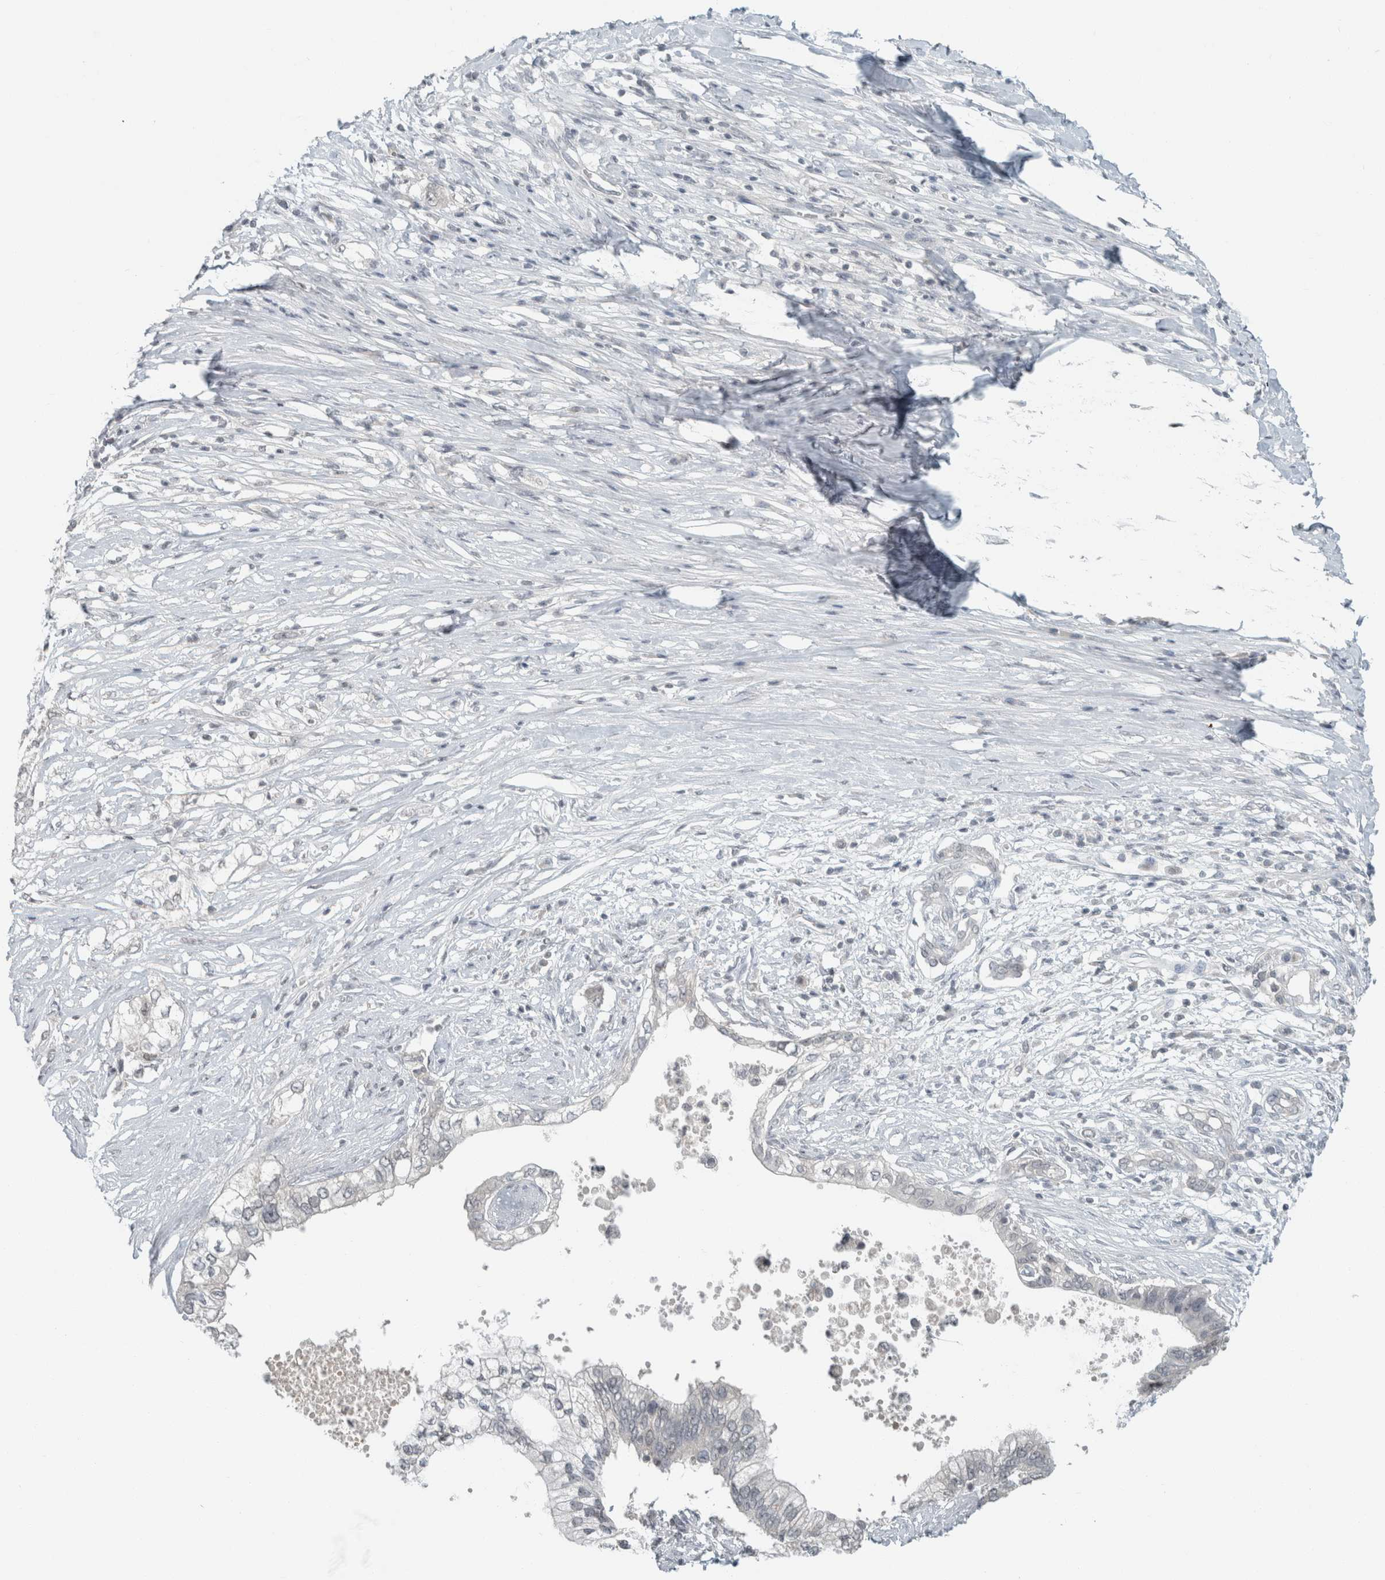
{"staining": {"intensity": "negative", "quantity": "none", "location": "none"}, "tissue": "pancreatic cancer", "cell_type": "Tumor cells", "image_type": "cancer", "snomed": [{"axis": "morphology", "description": "Normal tissue, NOS"}, {"axis": "morphology", "description": "Adenocarcinoma, NOS"}, {"axis": "topography", "description": "Pancreas"}, {"axis": "topography", "description": "Peripheral nerve tissue"}], "caption": "Tumor cells show no significant protein positivity in pancreatic cancer (adenocarcinoma).", "gene": "TRIT1", "patient": {"sex": "male", "age": 59}}